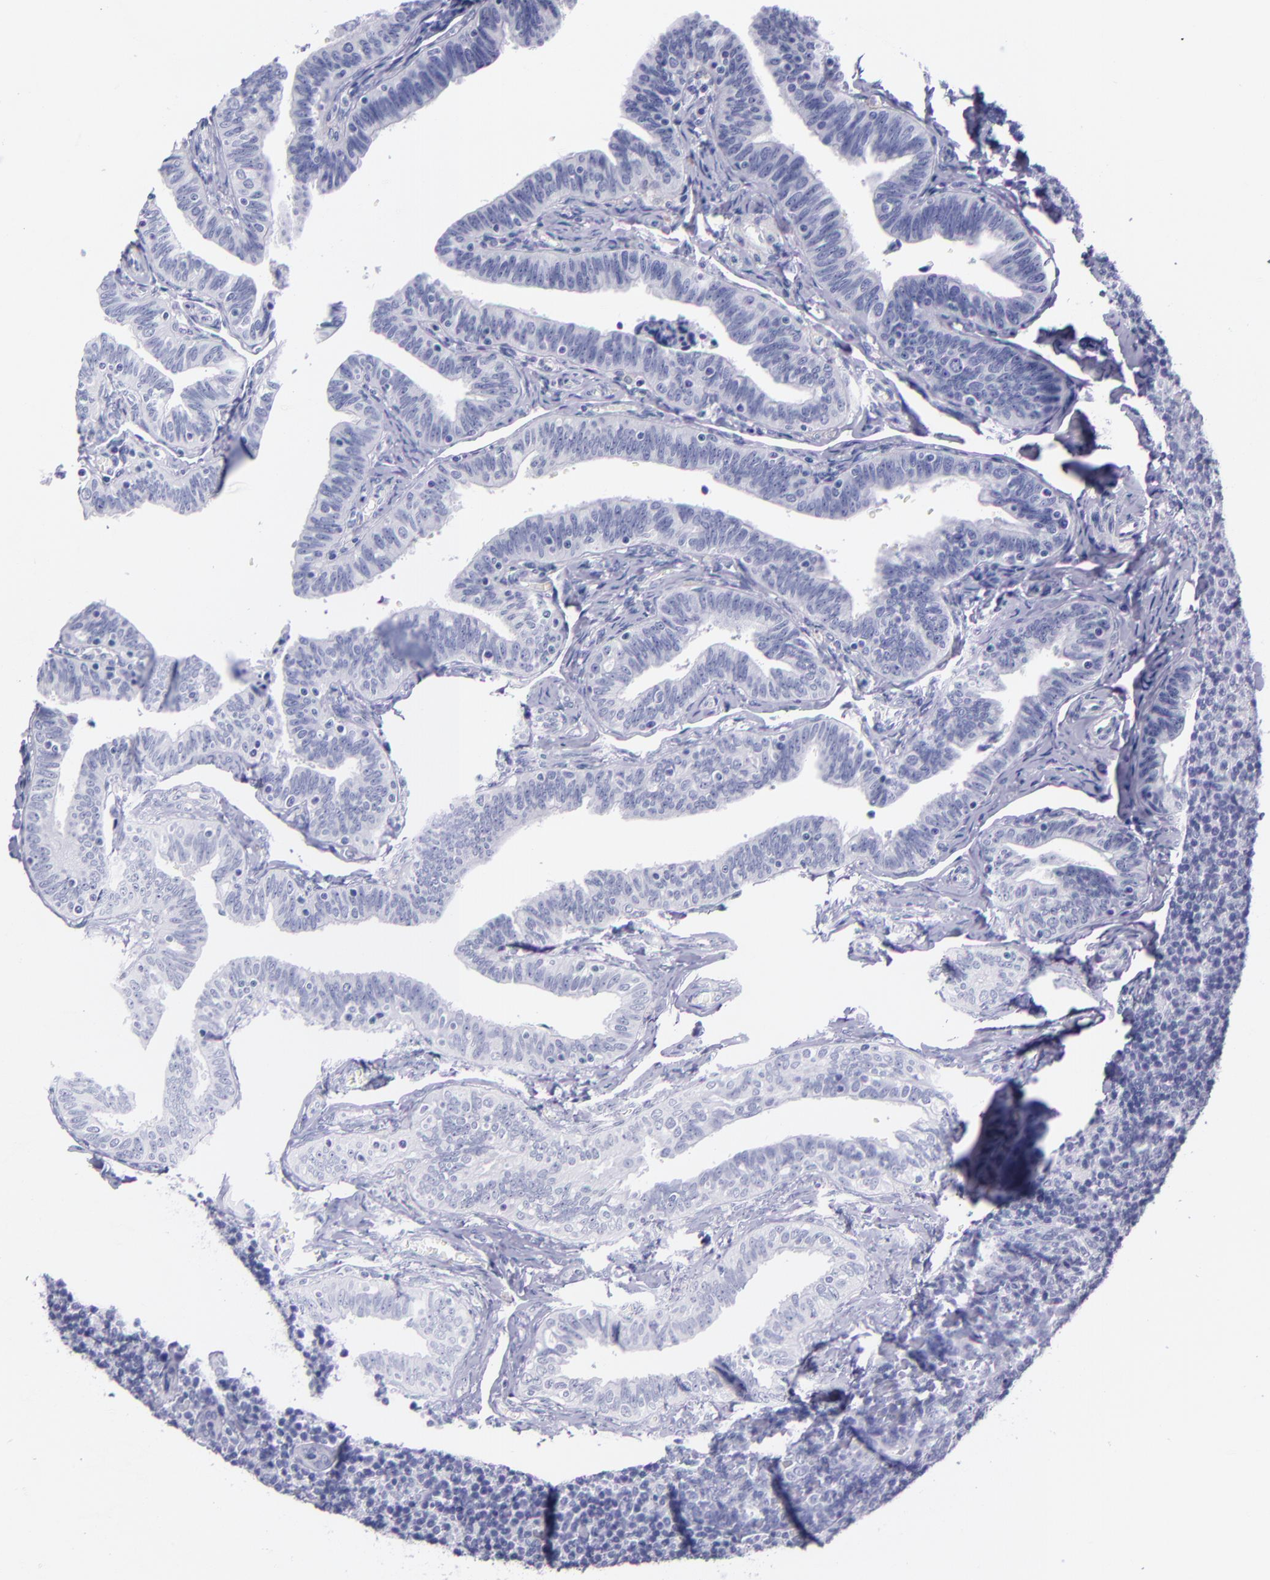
{"staining": {"intensity": "negative", "quantity": "none", "location": "none"}, "tissue": "fallopian tube", "cell_type": "Glandular cells", "image_type": "normal", "snomed": [{"axis": "morphology", "description": "Normal tissue, NOS"}, {"axis": "topography", "description": "Fallopian tube"}, {"axis": "topography", "description": "Ovary"}], "caption": "Image shows no protein positivity in glandular cells of normal fallopian tube.", "gene": "SV2A", "patient": {"sex": "female", "age": 69}}